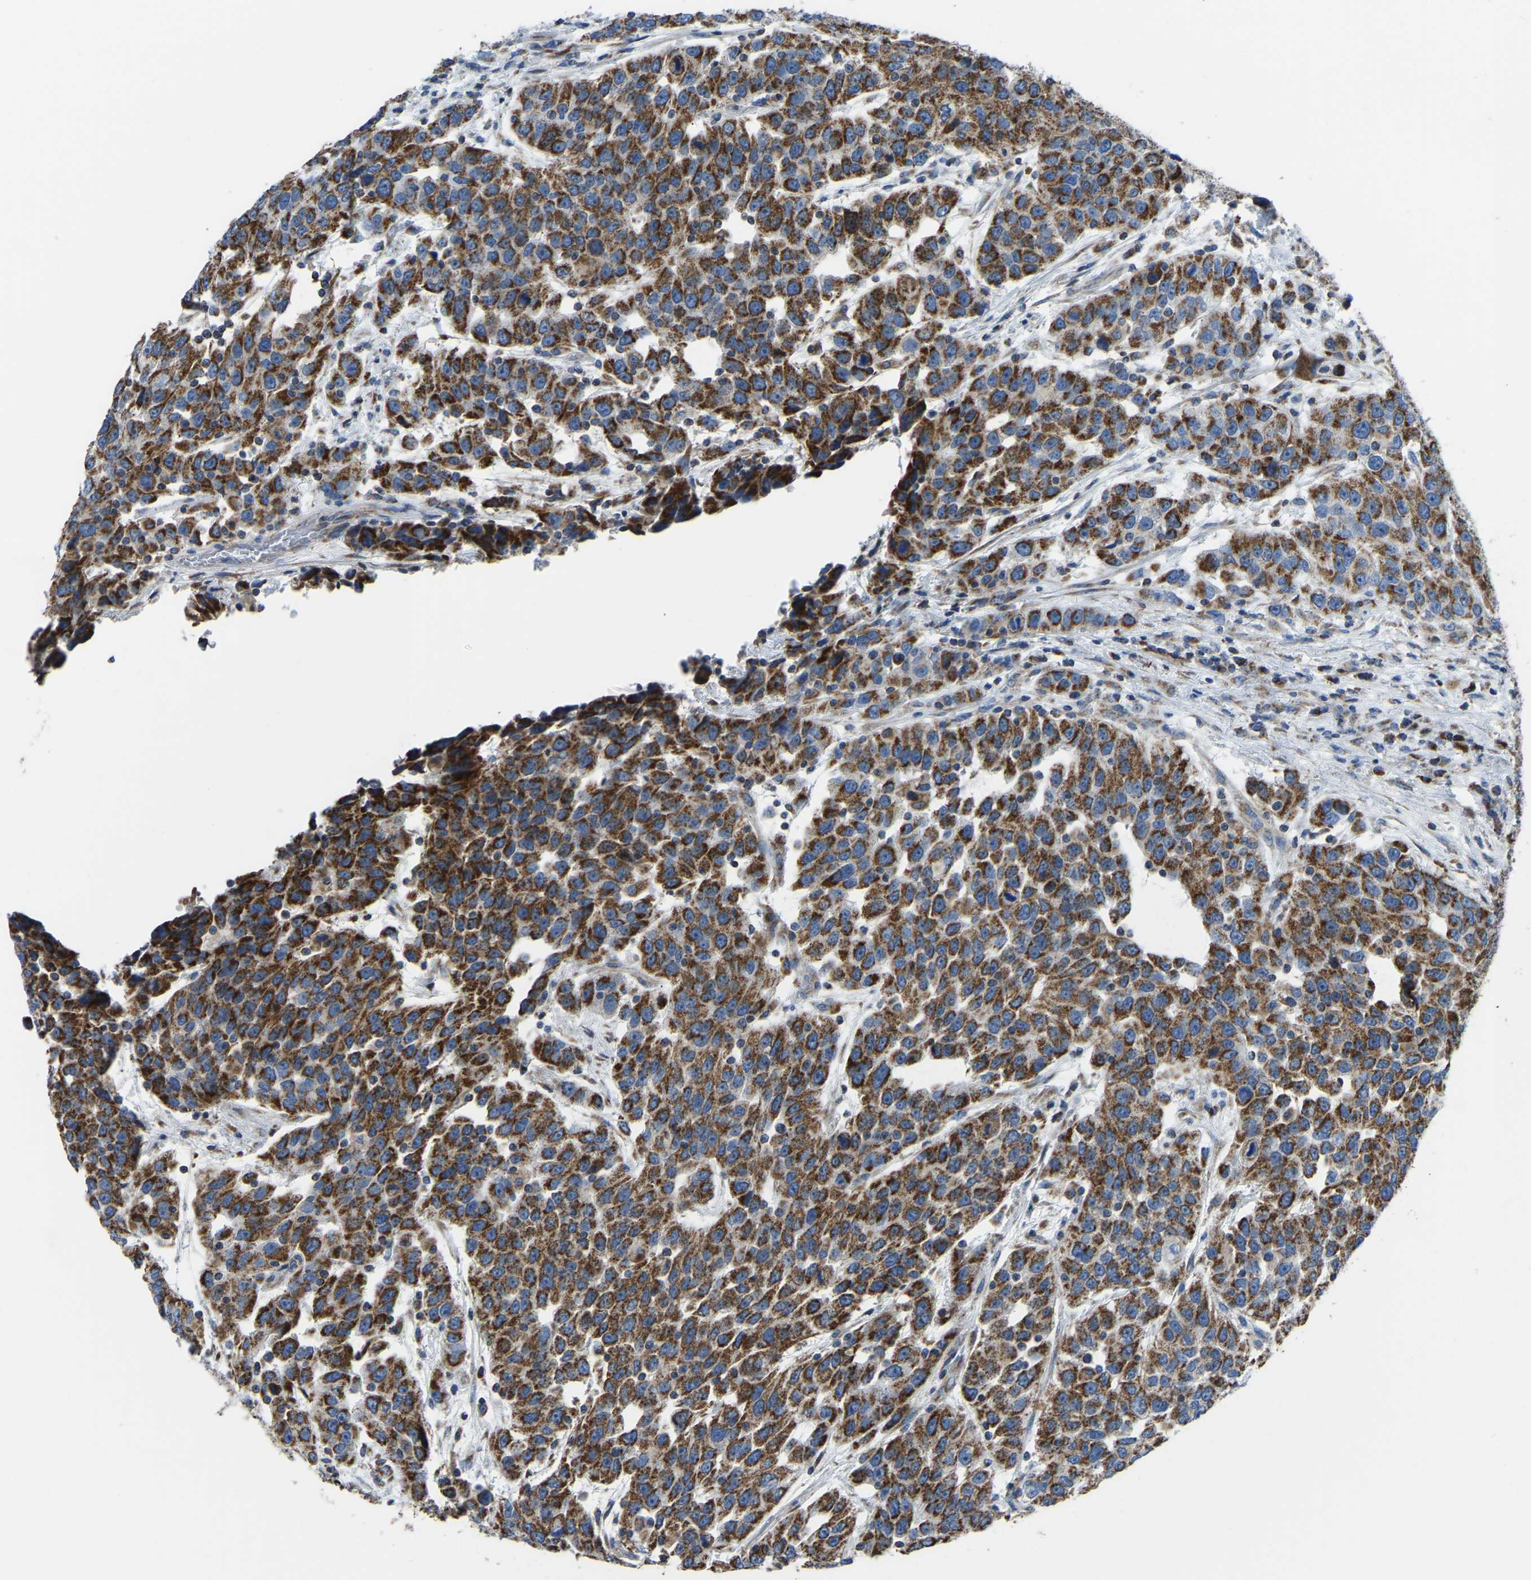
{"staining": {"intensity": "strong", "quantity": ">75%", "location": "cytoplasmic/membranous"}, "tissue": "urothelial cancer", "cell_type": "Tumor cells", "image_type": "cancer", "snomed": [{"axis": "morphology", "description": "Urothelial carcinoma, High grade"}, {"axis": "topography", "description": "Urinary bladder"}], "caption": "The immunohistochemical stain shows strong cytoplasmic/membranous expression in tumor cells of urothelial cancer tissue. (DAB (3,3'-diaminobenzidine) = brown stain, brightfield microscopy at high magnification).", "gene": "ETFB", "patient": {"sex": "female", "age": 80}}